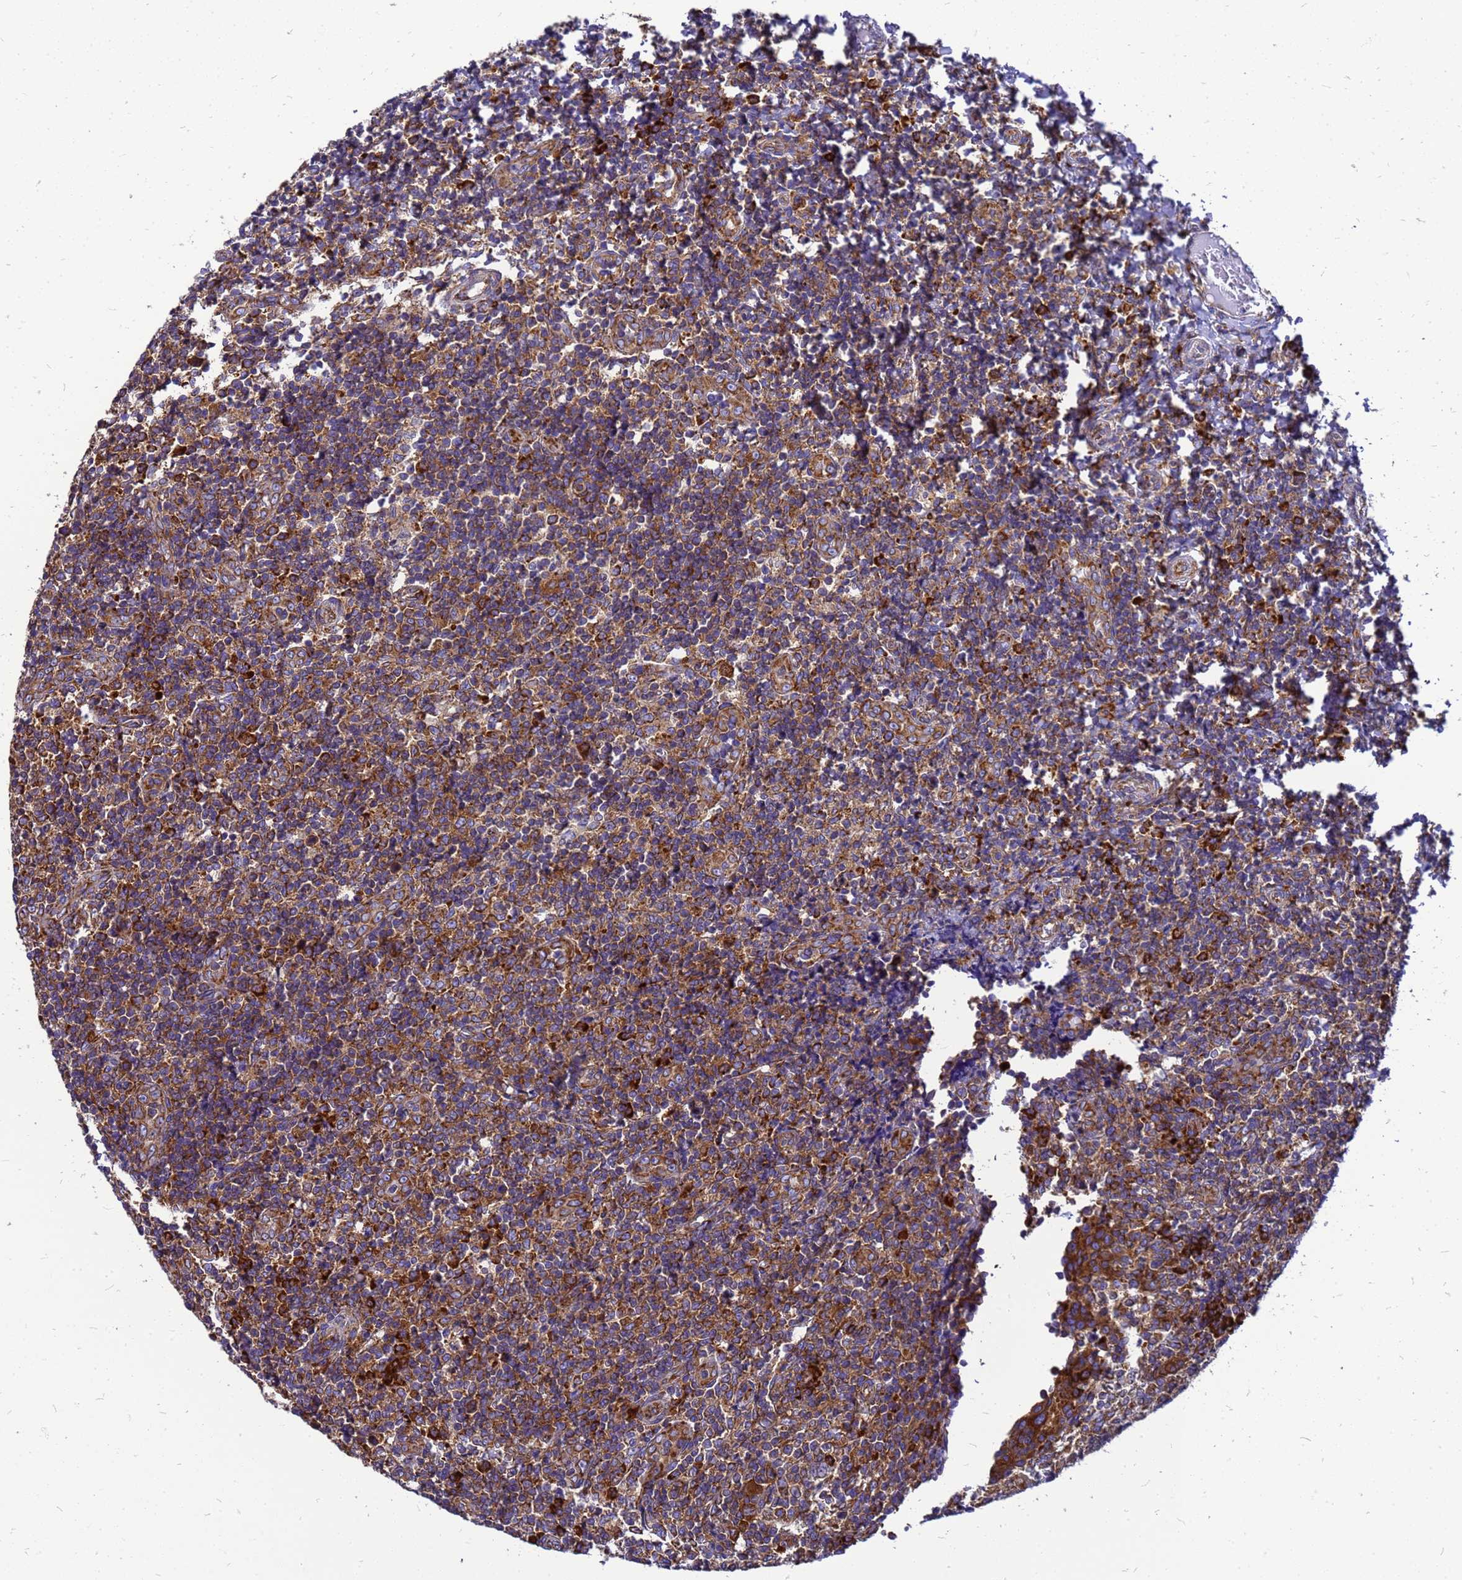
{"staining": {"intensity": "strong", "quantity": ">75%", "location": "cytoplasmic/membranous"}, "tissue": "tonsil", "cell_type": "Germinal center cells", "image_type": "normal", "snomed": [{"axis": "morphology", "description": "Normal tissue, NOS"}, {"axis": "topography", "description": "Tonsil"}], "caption": "IHC (DAB) staining of benign human tonsil exhibits strong cytoplasmic/membranous protein expression in approximately >75% of germinal center cells. The staining was performed using DAB, with brown indicating positive protein expression. Nuclei are stained blue with hematoxylin.", "gene": "EEF1D", "patient": {"sex": "female", "age": 19}}